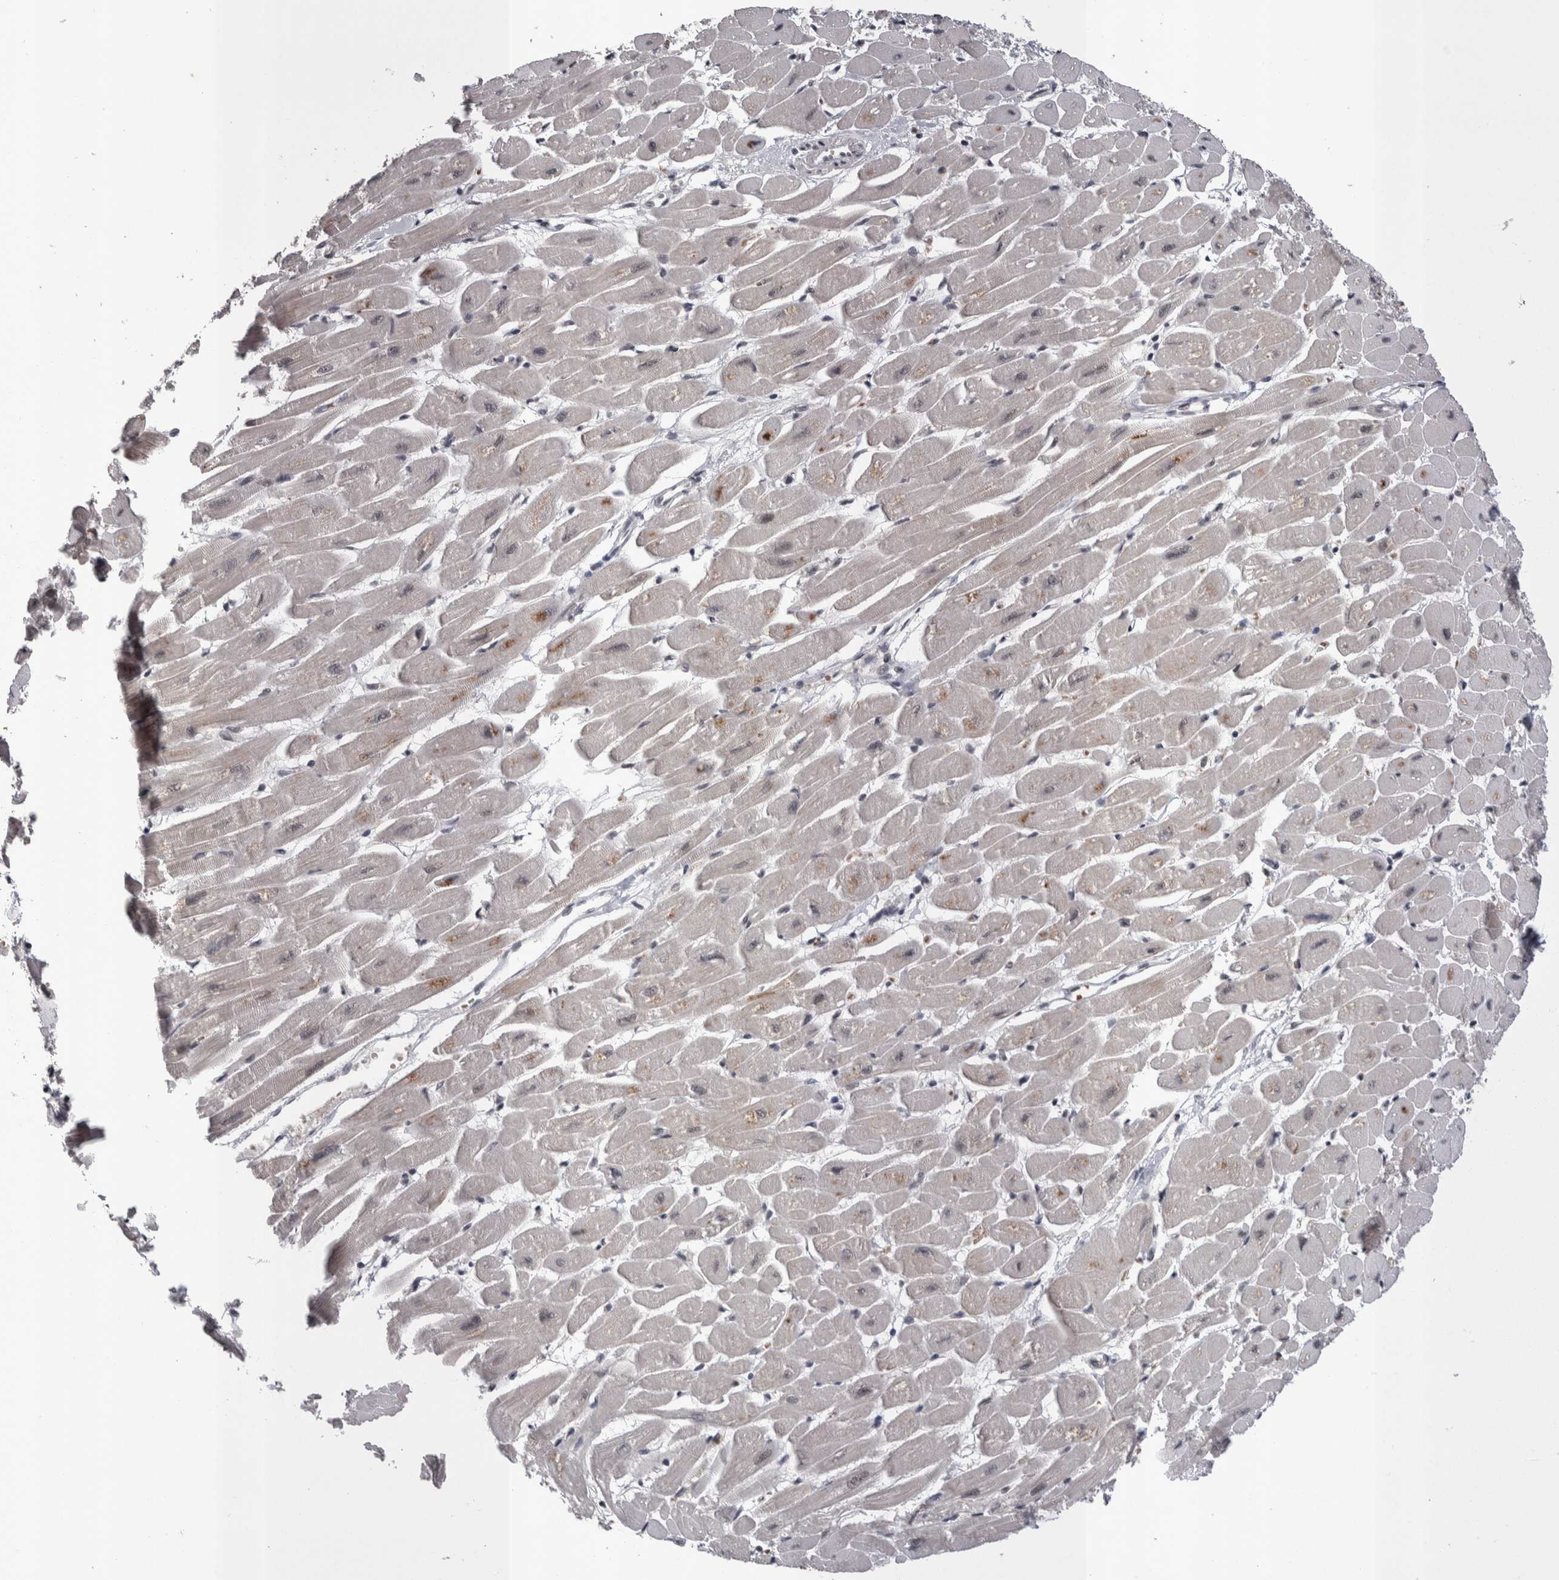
{"staining": {"intensity": "moderate", "quantity": "<25%", "location": "cytoplasmic/membranous,nuclear"}, "tissue": "heart muscle", "cell_type": "Cardiomyocytes", "image_type": "normal", "snomed": [{"axis": "morphology", "description": "Normal tissue, NOS"}, {"axis": "topography", "description": "Heart"}], "caption": "The immunohistochemical stain shows moderate cytoplasmic/membranous,nuclear positivity in cardiomyocytes of unremarkable heart muscle. The protein of interest is stained brown, and the nuclei are stained in blue (DAB (3,3'-diaminobenzidine) IHC with brightfield microscopy, high magnification).", "gene": "DMTF1", "patient": {"sex": "female", "age": 54}}